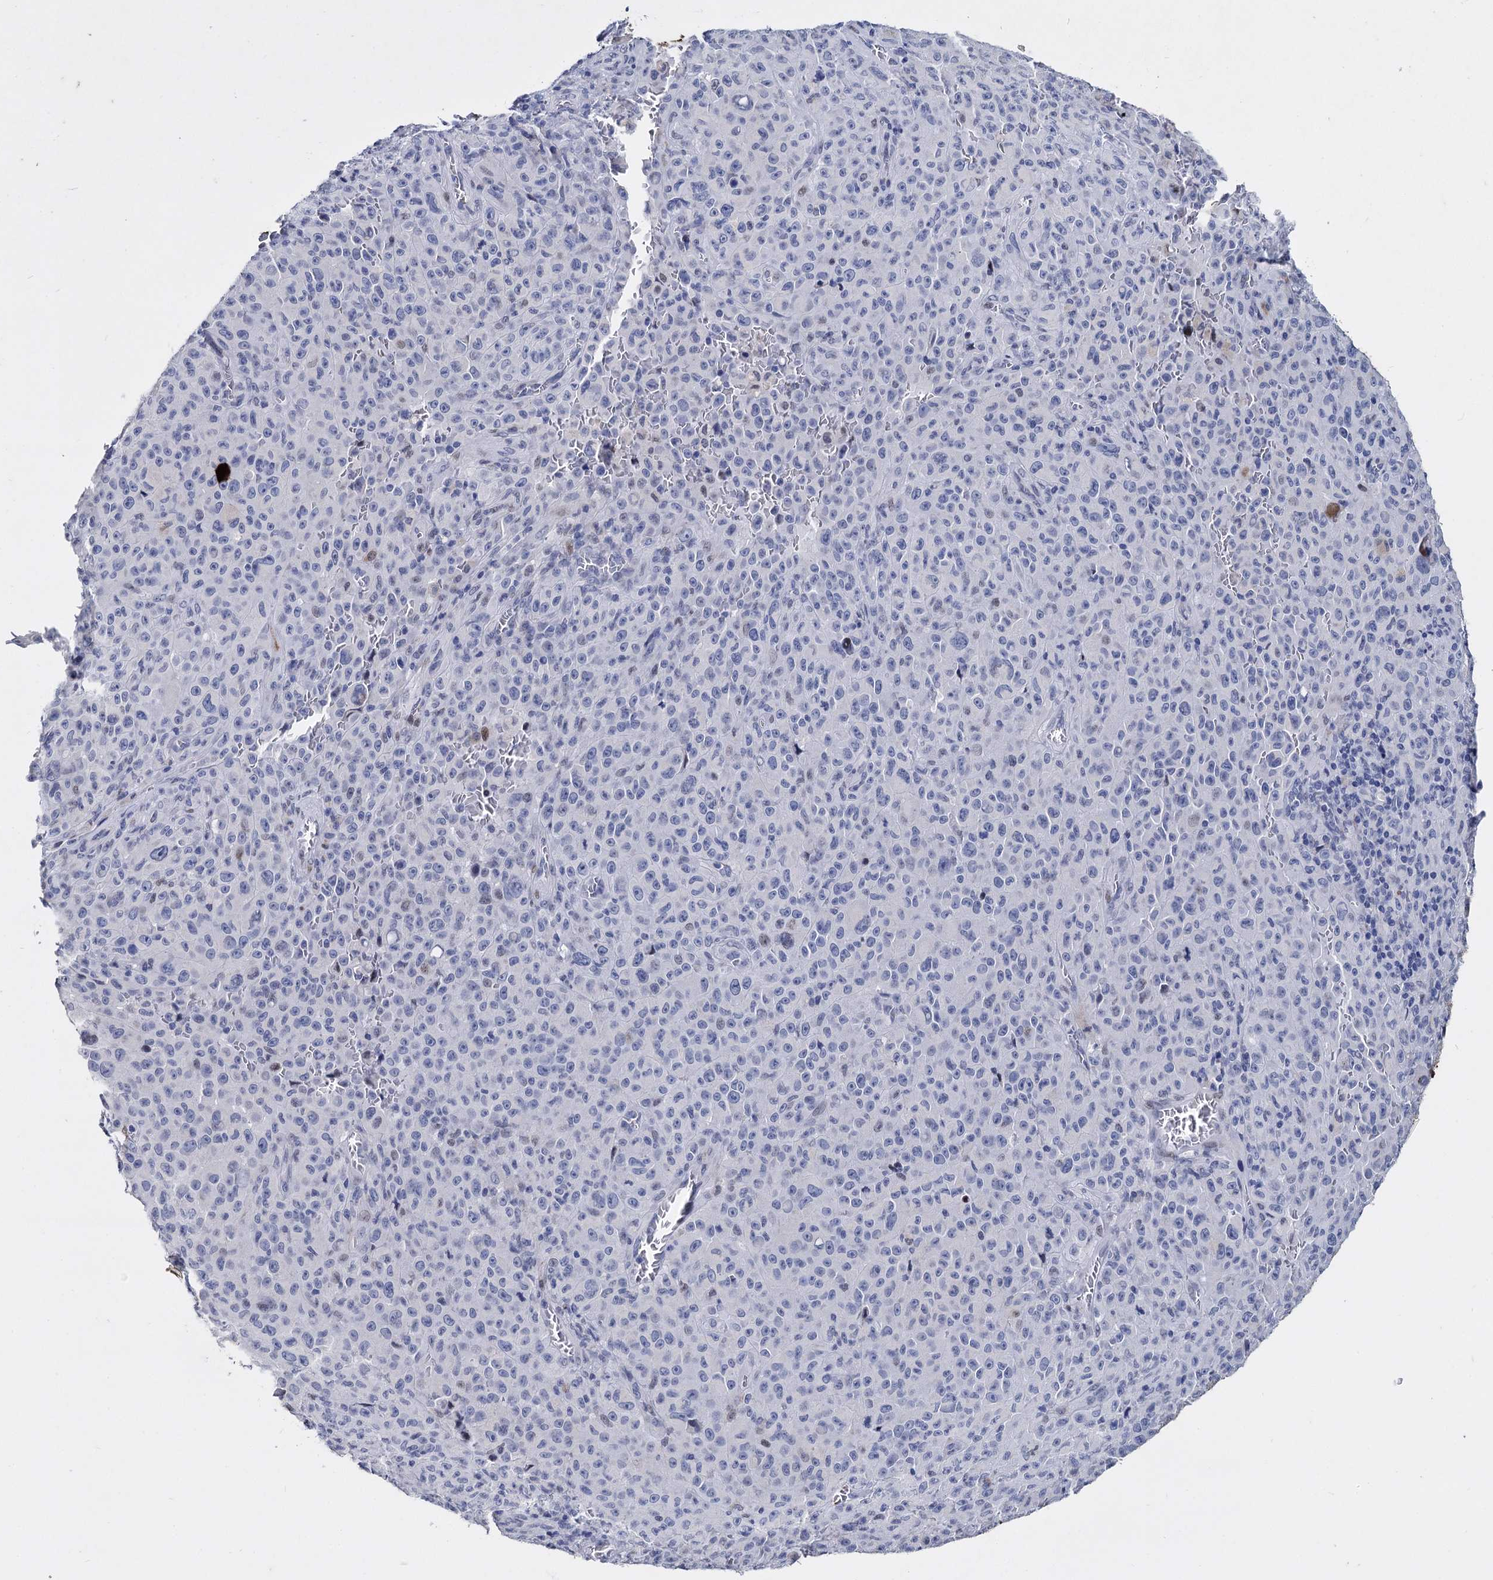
{"staining": {"intensity": "negative", "quantity": "none", "location": "none"}, "tissue": "melanoma", "cell_type": "Tumor cells", "image_type": "cancer", "snomed": [{"axis": "morphology", "description": "Malignant melanoma, NOS"}, {"axis": "topography", "description": "Skin"}], "caption": "Human malignant melanoma stained for a protein using IHC reveals no staining in tumor cells.", "gene": "MAGEA4", "patient": {"sex": "female", "age": 82}}